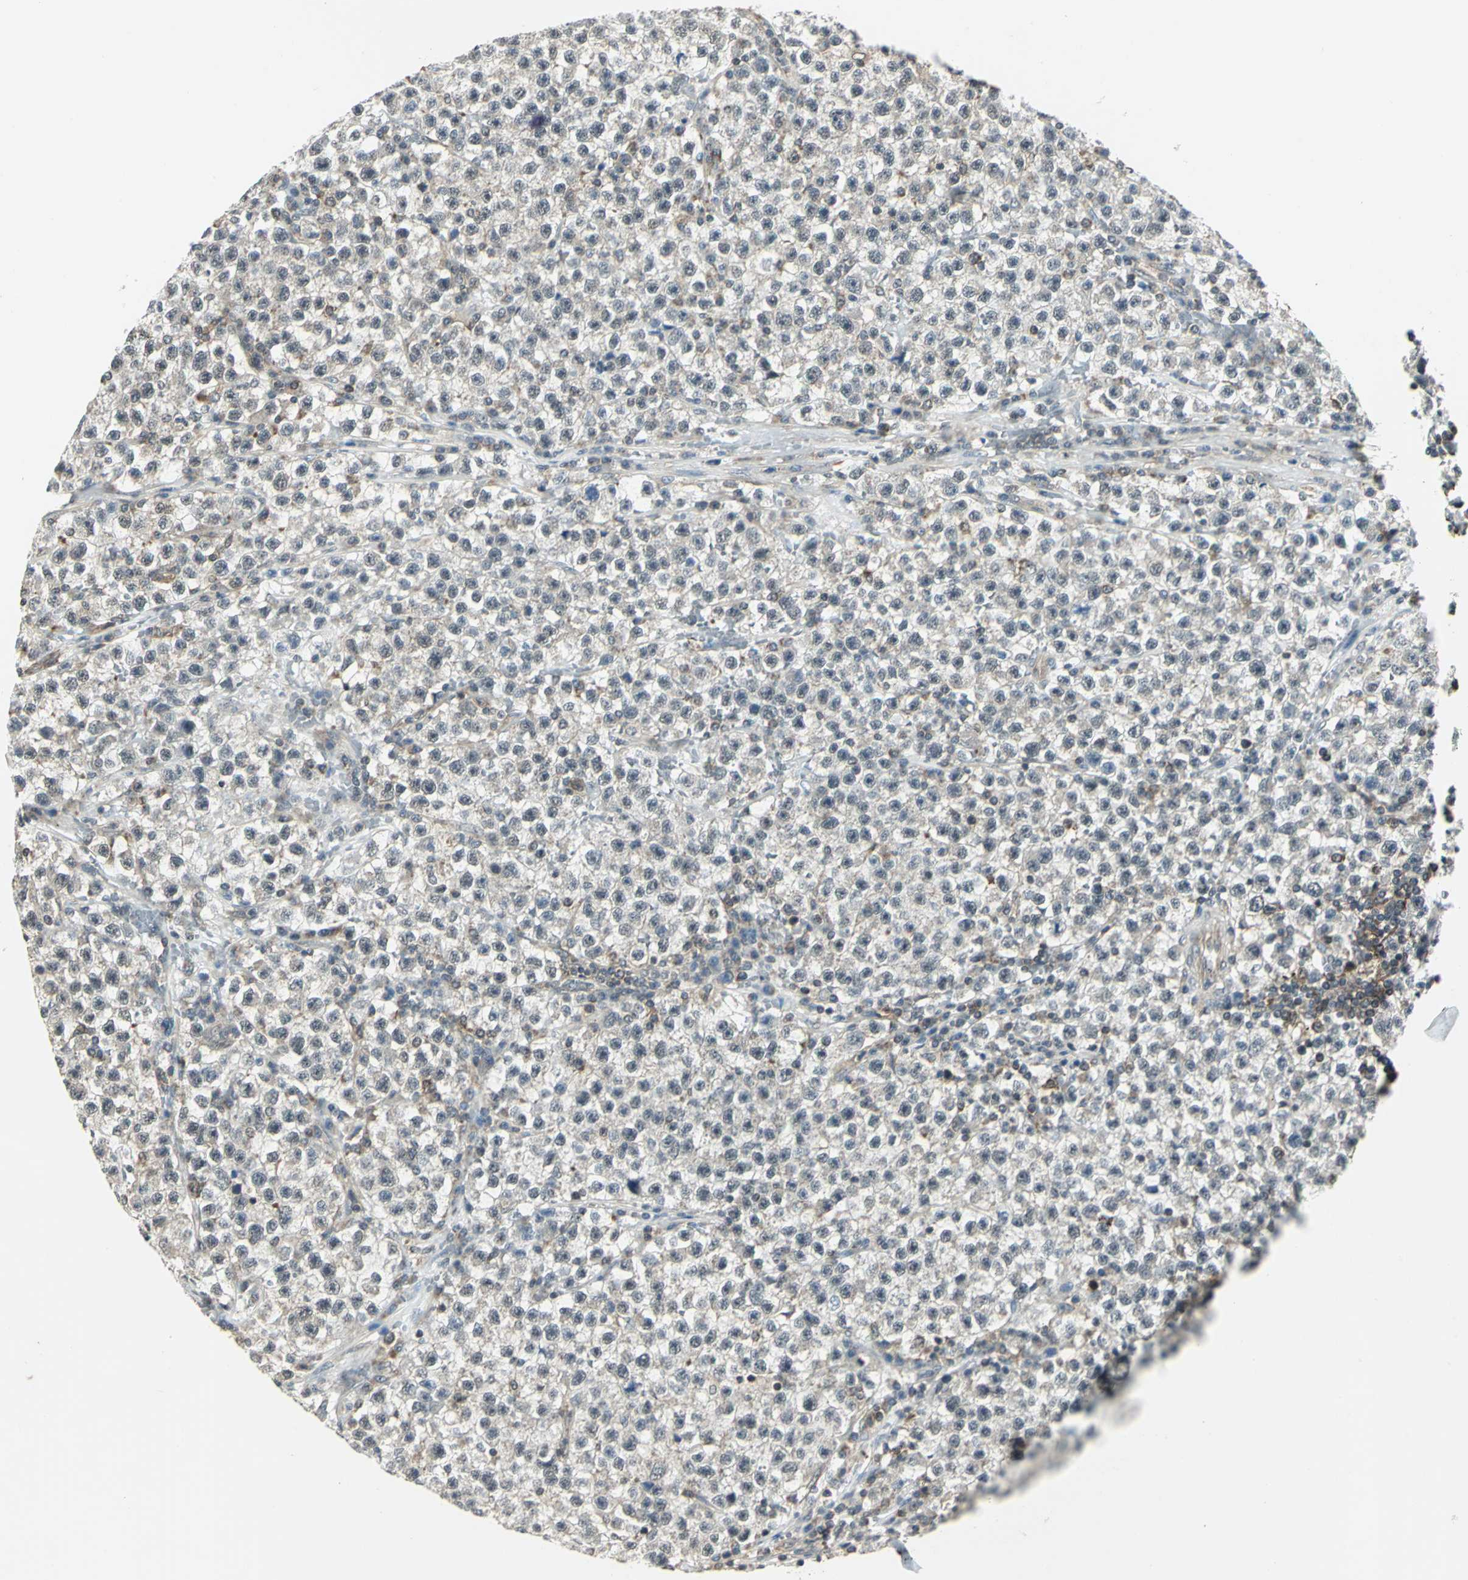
{"staining": {"intensity": "weak", "quantity": "<25%", "location": "cytoplasmic/membranous"}, "tissue": "testis cancer", "cell_type": "Tumor cells", "image_type": "cancer", "snomed": [{"axis": "morphology", "description": "Seminoma, NOS"}, {"axis": "topography", "description": "Testis"}], "caption": "Immunohistochemistry histopathology image of human testis seminoma stained for a protein (brown), which shows no positivity in tumor cells.", "gene": "PLAGL2", "patient": {"sex": "male", "age": 22}}